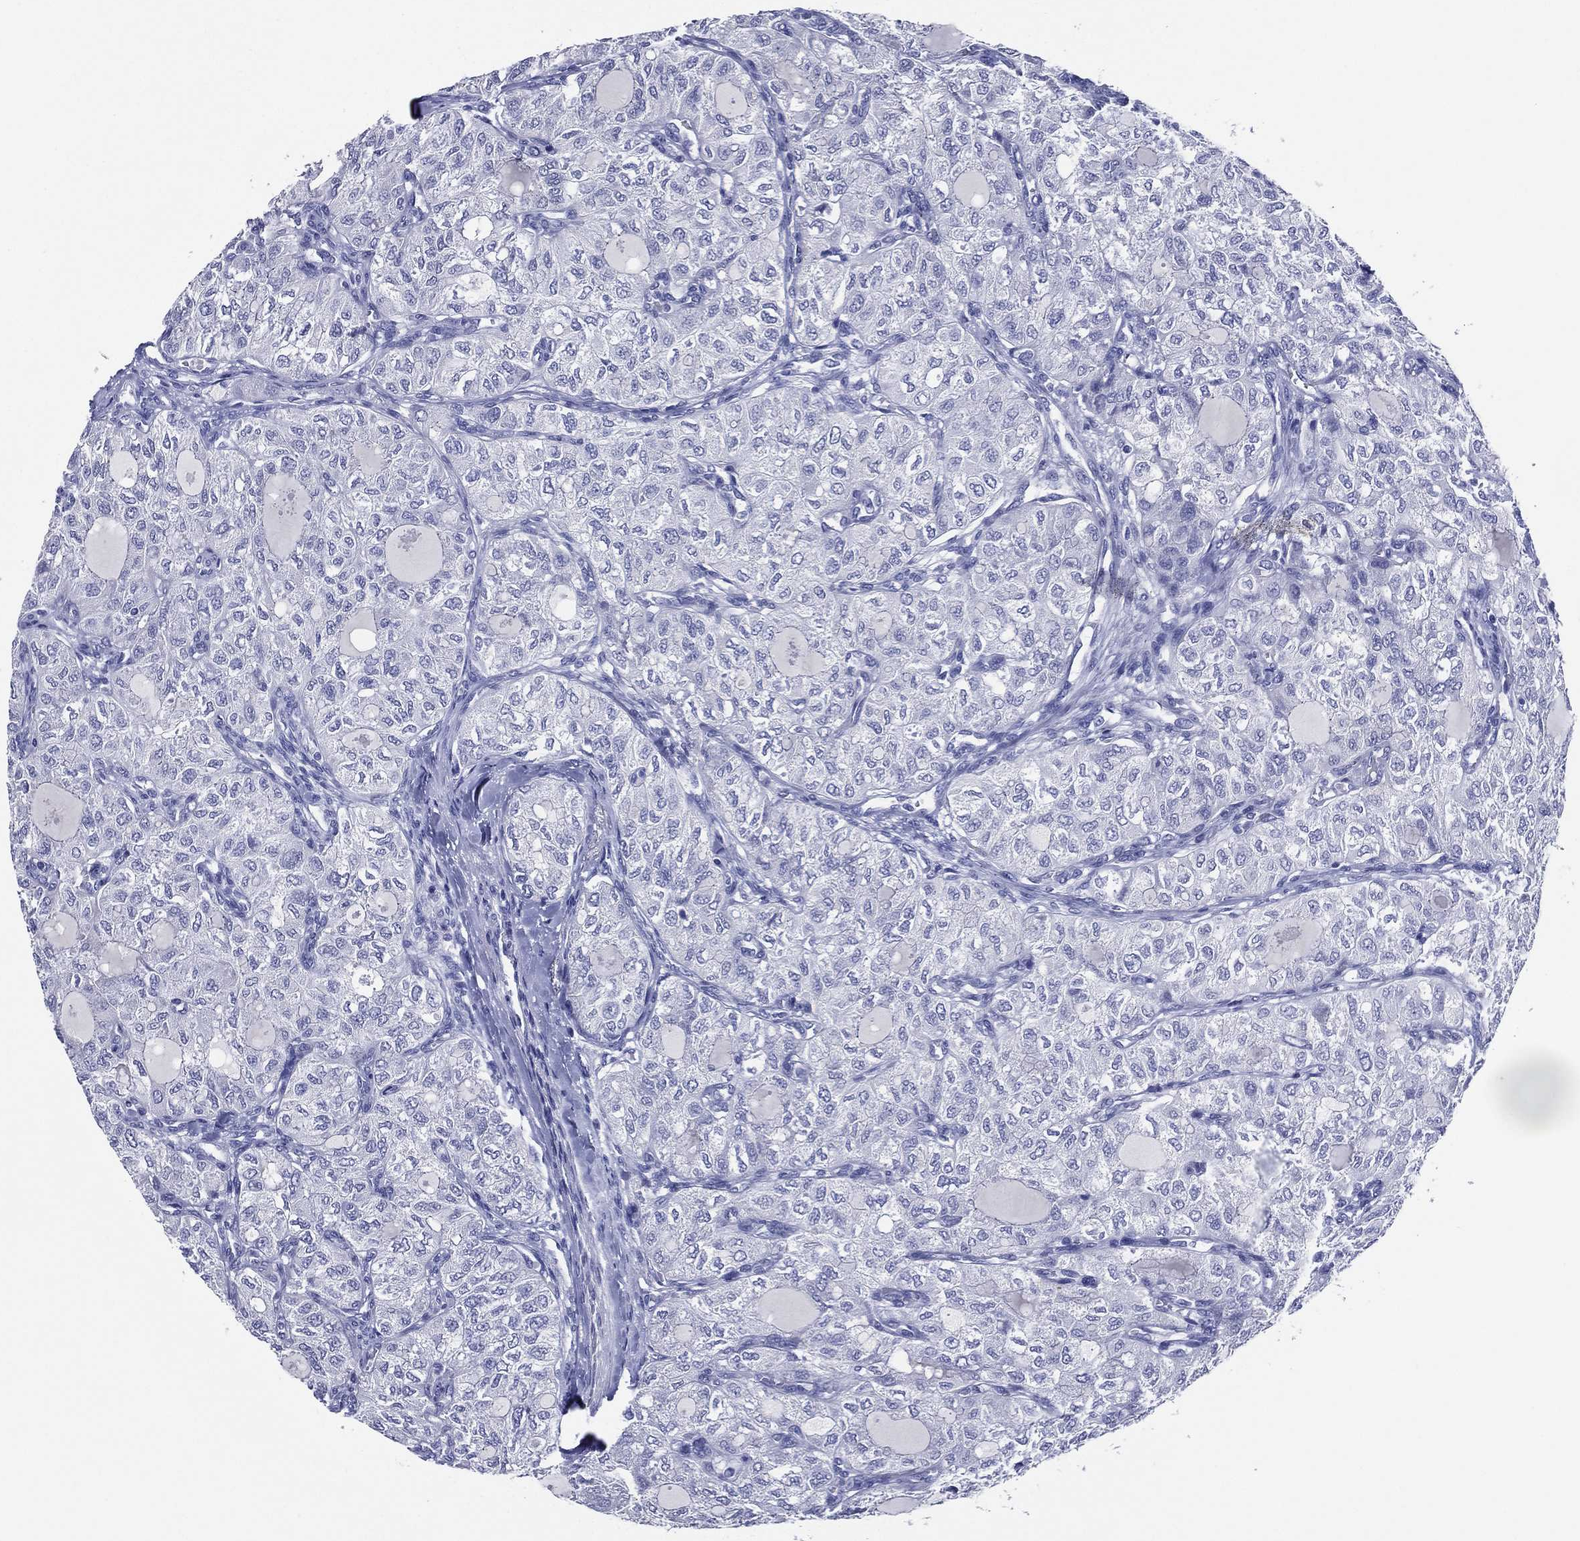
{"staining": {"intensity": "negative", "quantity": "none", "location": "none"}, "tissue": "thyroid cancer", "cell_type": "Tumor cells", "image_type": "cancer", "snomed": [{"axis": "morphology", "description": "Follicular adenoma carcinoma, NOS"}, {"axis": "topography", "description": "Thyroid gland"}], "caption": "Protein analysis of thyroid cancer reveals no significant staining in tumor cells.", "gene": "TFAP2A", "patient": {"sex": "male", "age": 75}}